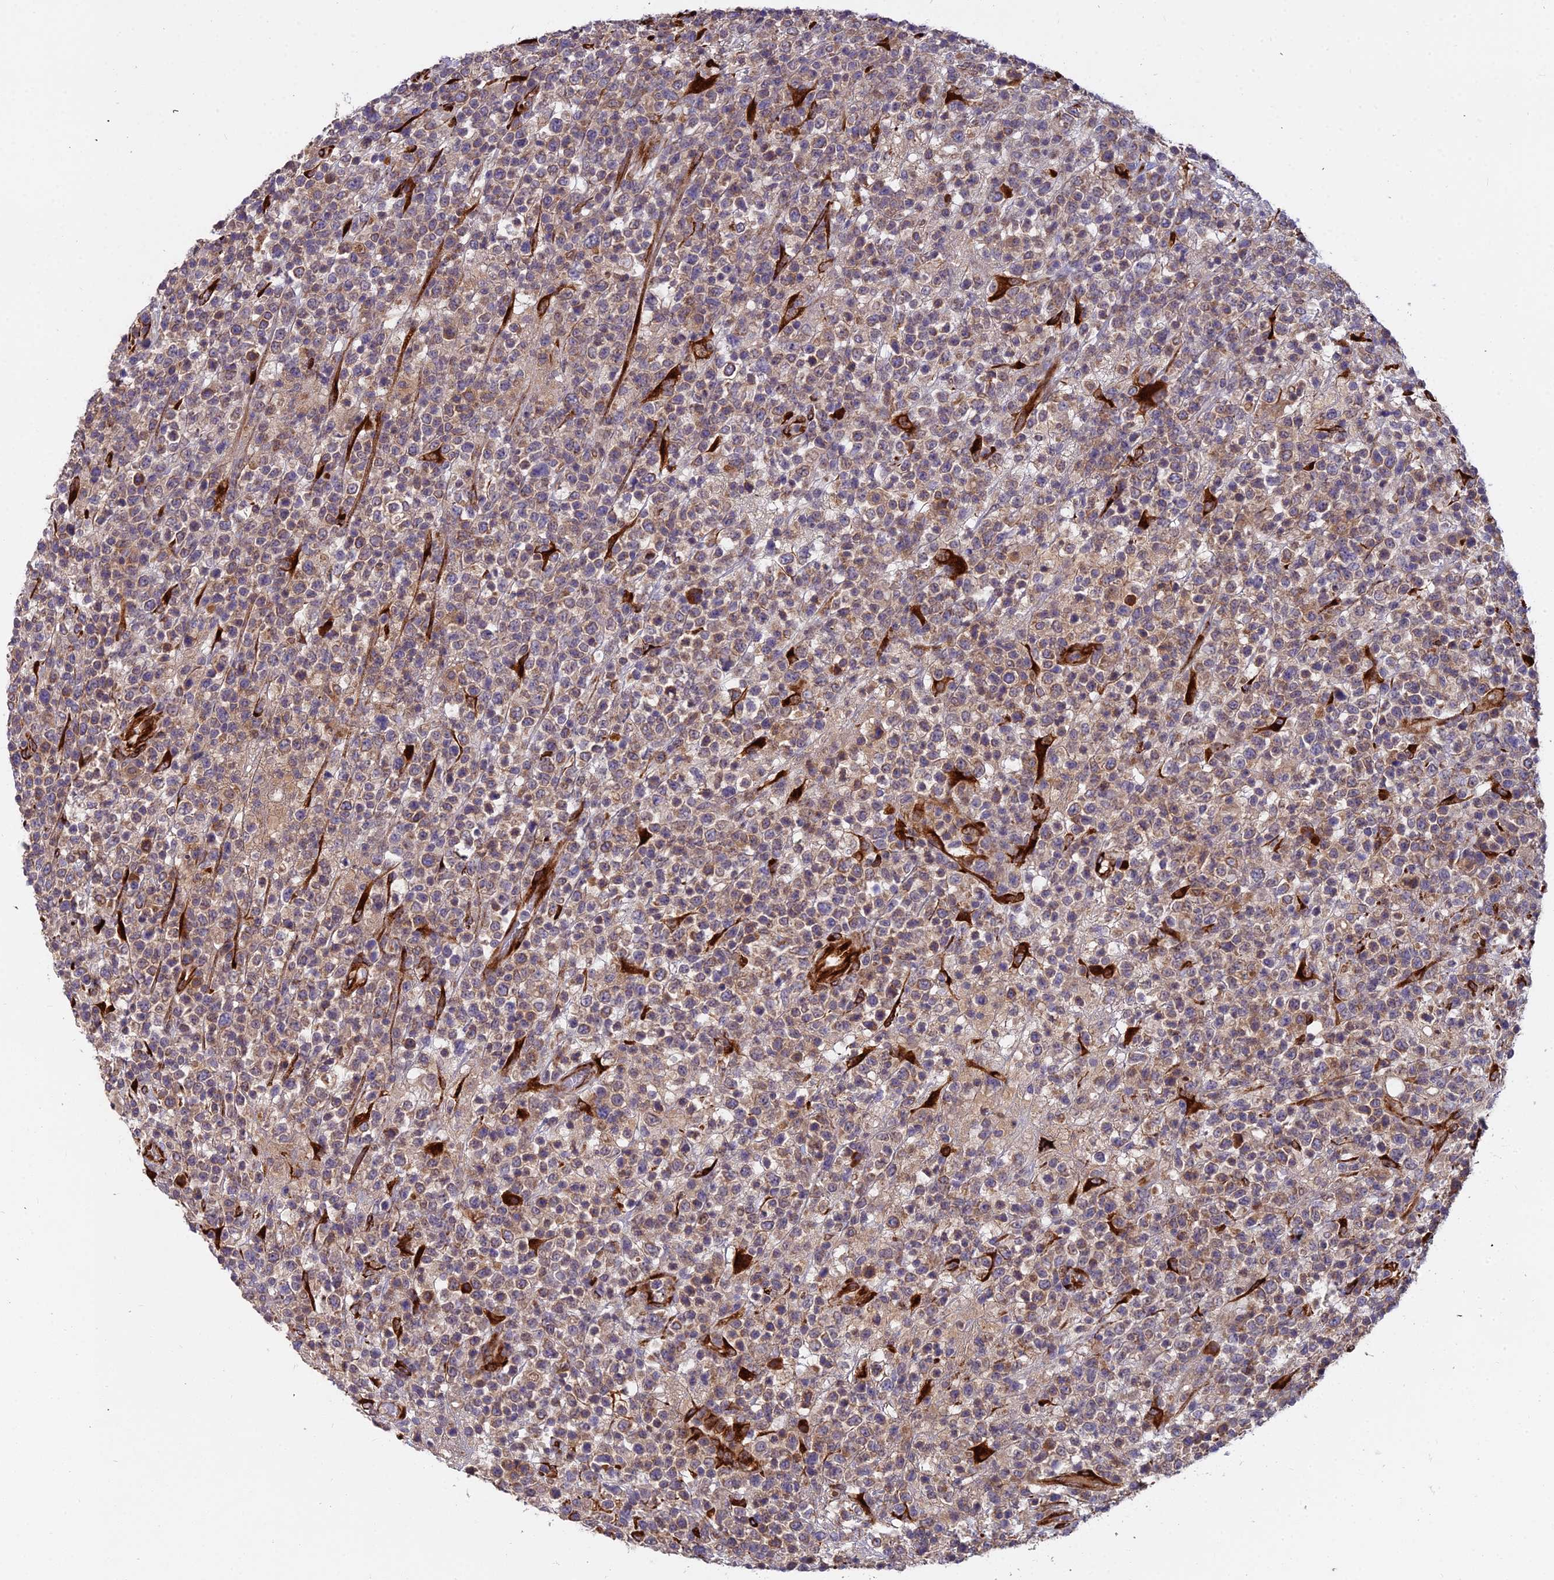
{"staining": {"intensity": "weak", "quantity": "<25%", "location": "cytoplasmic/membranous"}, "tissue": "lymphoma", "cell_type": "Tumor cells", "image_type": "cancer", "snomed": [{"axis": "morphology", "description": "Malignant lymphoma, non-Hodgkin's type, High grade"}, {"axis": "topography", "description": "Colon"}], "caption": "An immunohistochemistry histopathology image of malignant lymphoma, non-Hodgkin's type (high-grade) is shown. There is no staining in tumor cells of malignant lymphoma, non-Hodgkin's type (high-grade).", "gene": "NDUFAF7", "patient": {"sex": "female", "age": 53}}